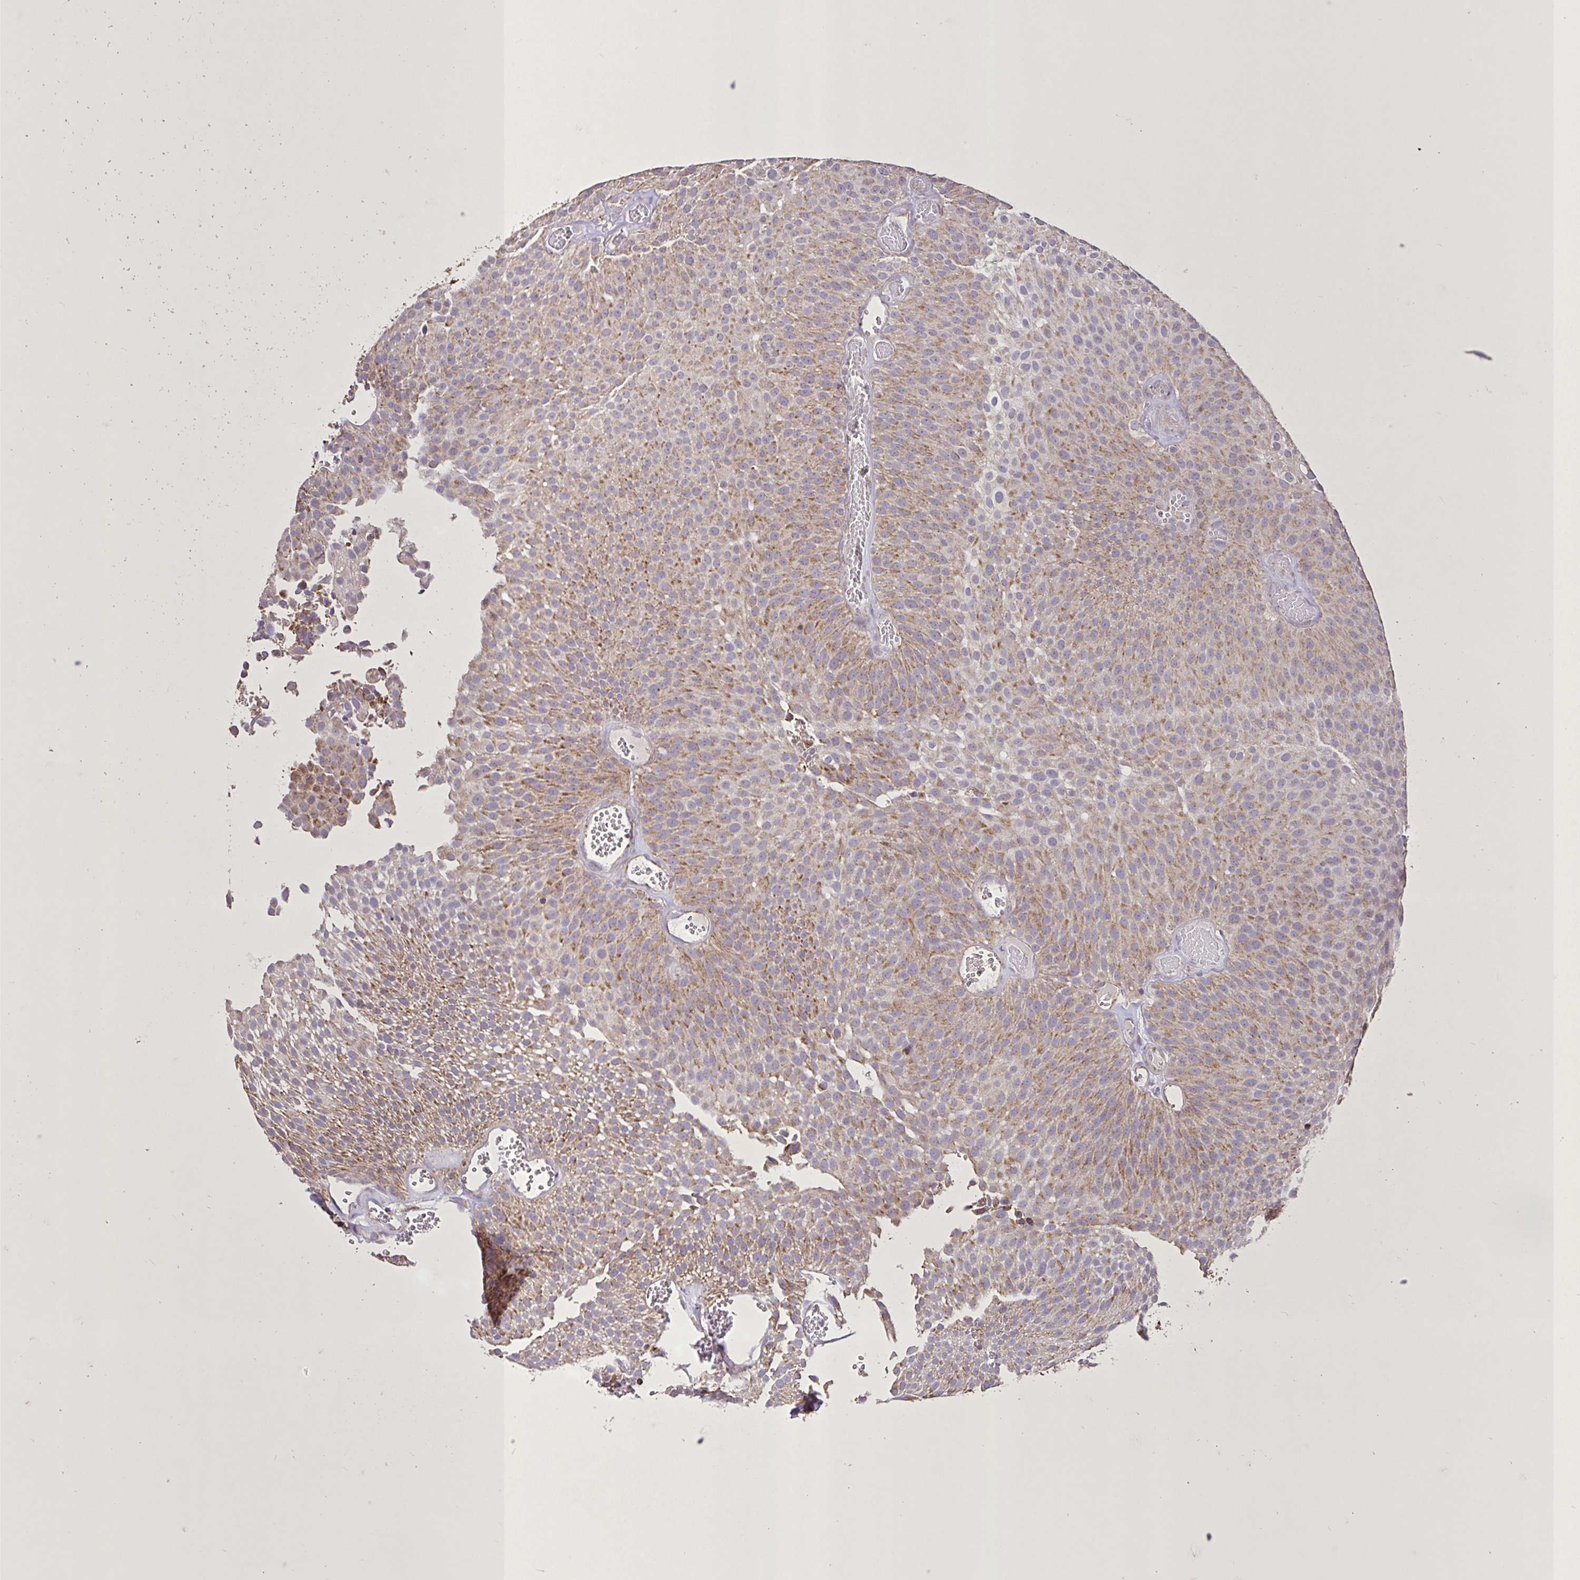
{"staining": {"intensity": "moderate", "quantity": ">75%", "location": "cytoplasmic/membranous"}, "tissue": "urothelial cancer", "cell_type": "Tumor cells", "image_type": "cancer", "snomed": [{"axis": "morphology", "description": "Urothelial carcinoma, Low grade"}, {"axis": "topography", "description": "Urinary bladder"}], "caption": "The photomicrograph reveals immunohistochemical staining of urothelial carcinoma (low-grade). There is moderate cytoplasmic/membranous positivity is present in about >75% of tumor cells.", "gene": "AGK", "patient": {"sex": "female", "age": 79}}